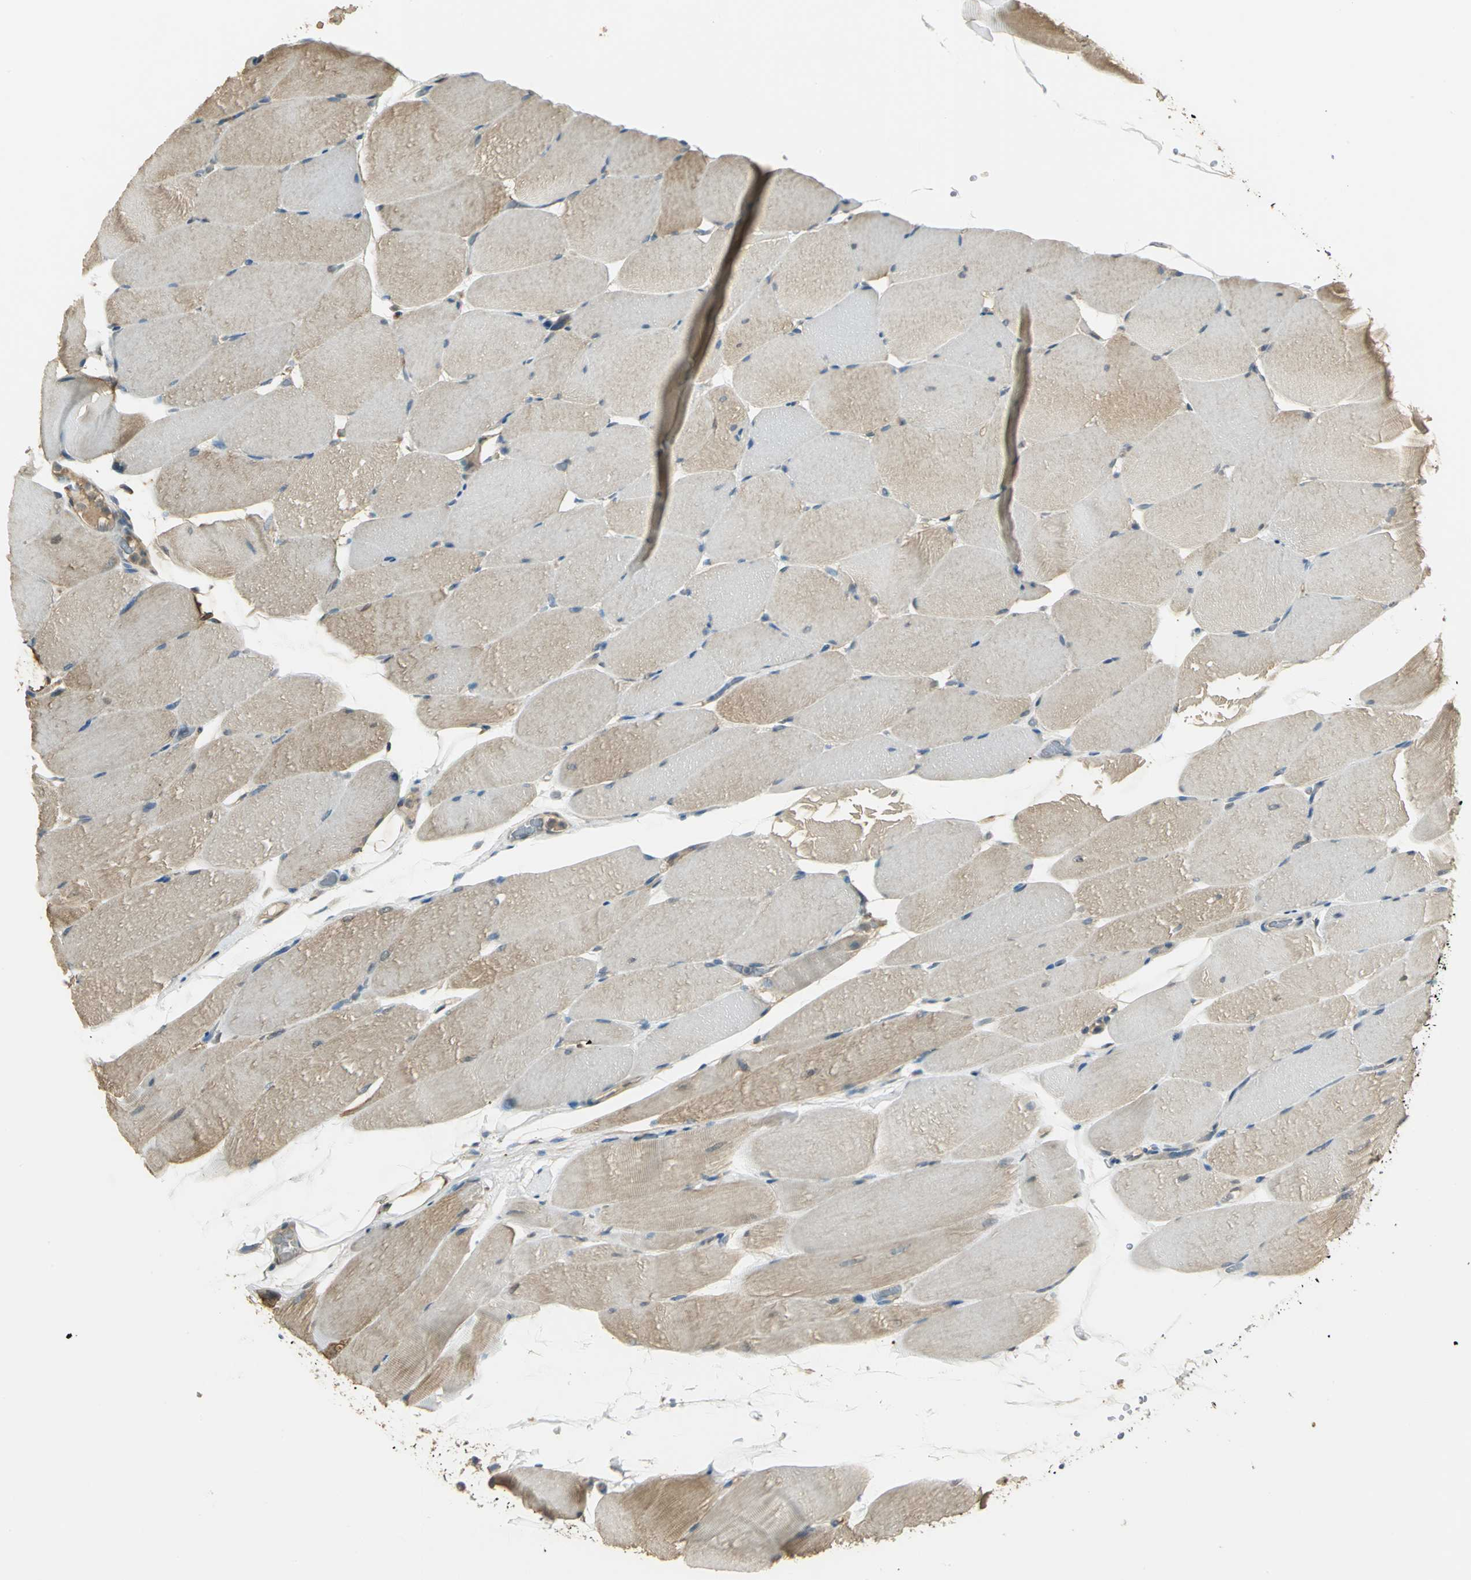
{"staining": {"intensity": "moderate", "quantity": "25%-75%", "location": "cytoplasmic/membranous"}, "tissue": "skeletal muscle", "cell_type": "Myocytes", "image_type": "normal", "snomed": [{"axis": "morphology", "description": "Normal tissue, NOS"}, {"axis": "topography", "description": "Skeletal muscle"}, {"axis": "topography", "description": "Parathyroid gland"}], "caption": "Protein staining shows moderate cytoplasmic/membranous positivity in approximately 25%-75% of myocytes in normal skeletal muscle. The protein of interest is stained brown, and the nuclei are stained in blue (DAB (3,3'-diaminobenzidine) IHC with brightfield microscopy, high magnification).", "gene": "PARK7", "patient": {"sex": "female", "age": 37}}